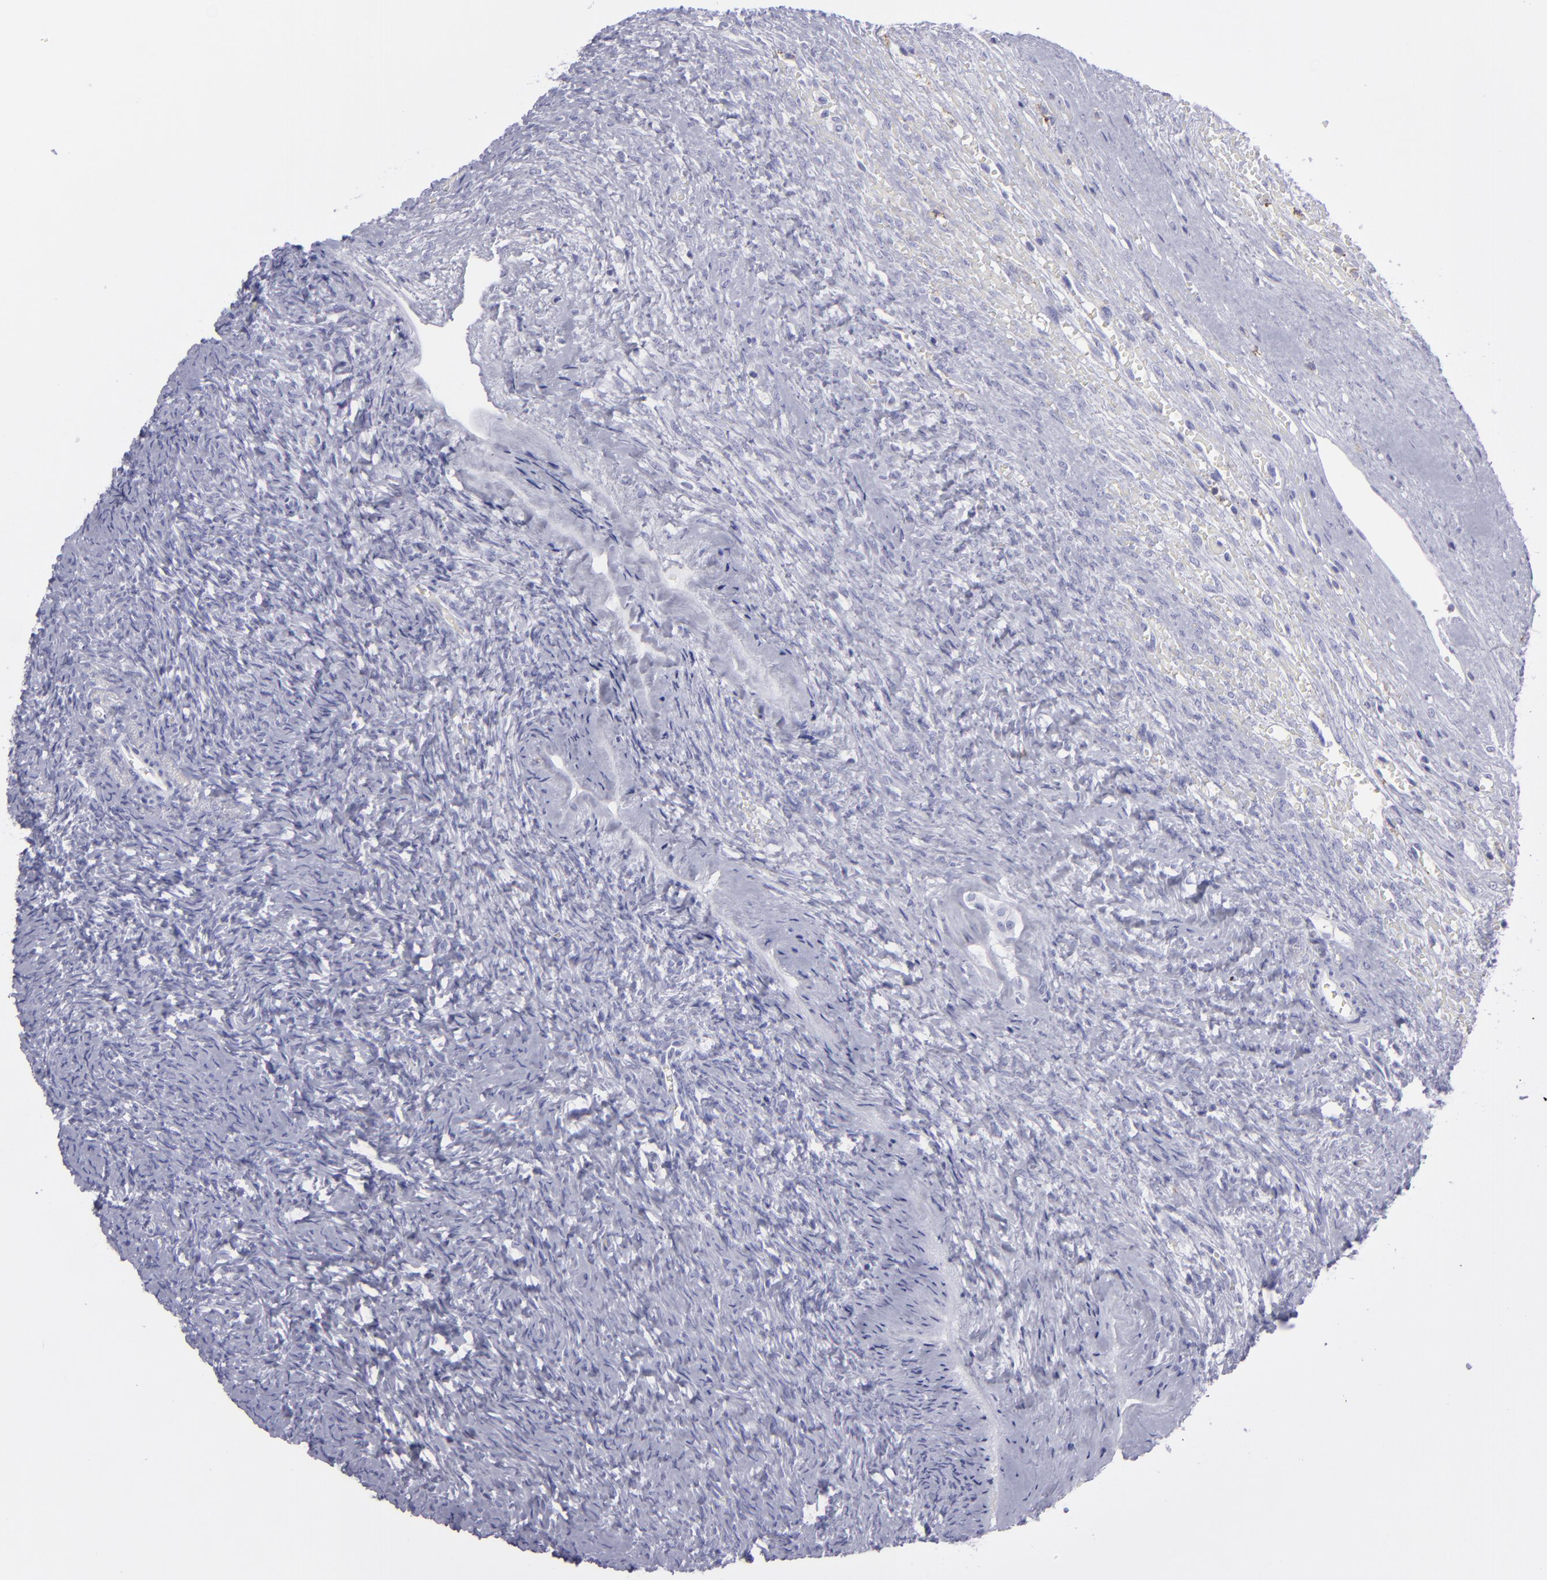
{"staining": {"intensity": "negative", "quantity": "none", "location": "none"}, "tissue": "ovary", "cell_type": "Follicle cells", "image_type": "normal", "snomed": [{"axis": "morphology", "description": "Normal tissue, NOS"}, {"axis": "topography", "description": "Ovary"}], "caption": "This is an immunohistochemistry histopathology image of unremarkable ovary. There is no expression in follicle cells.", "gene": "SELPLG", "patient": {"sex": "female", "age": 56}}